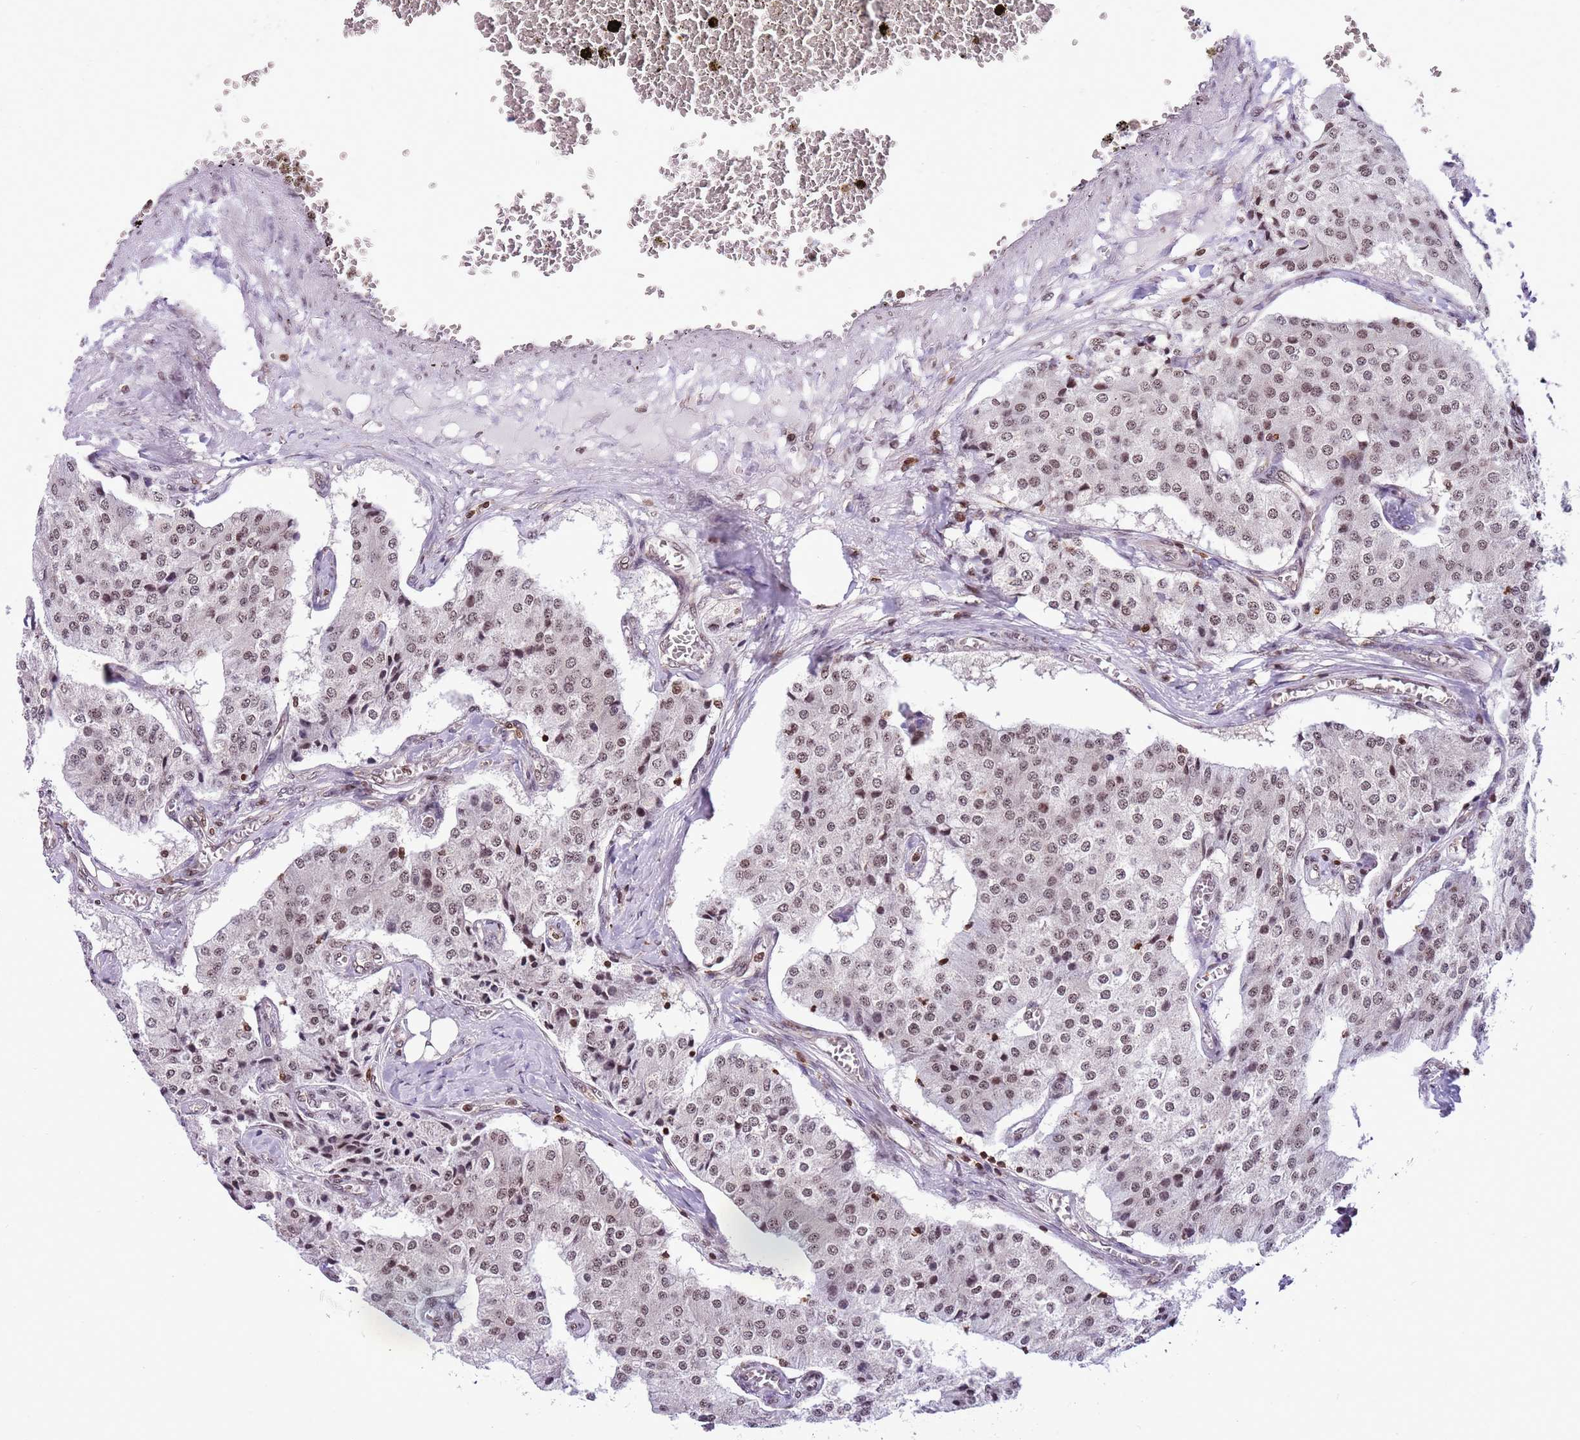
{"staining": {"intensity": "moderate", "quantity": ">75%", "location": "nuclear"}, "tissue": "carcinoid", "cell_type": "Tumor cells", "image_type": "cancer", "snomed": [{"axis": "morphology", "description": "Carcinoid, malignant, NOS"}, {"axis": "topography", "description": "Colon"}], "caption": "Immunohistochemical staining of carcinoid displays medium levels of moderate nuclear protein staining in approximately >75% of tumor cells.", "gene": "NRIP1", "patient": {"sex": "female", "age": 52}}